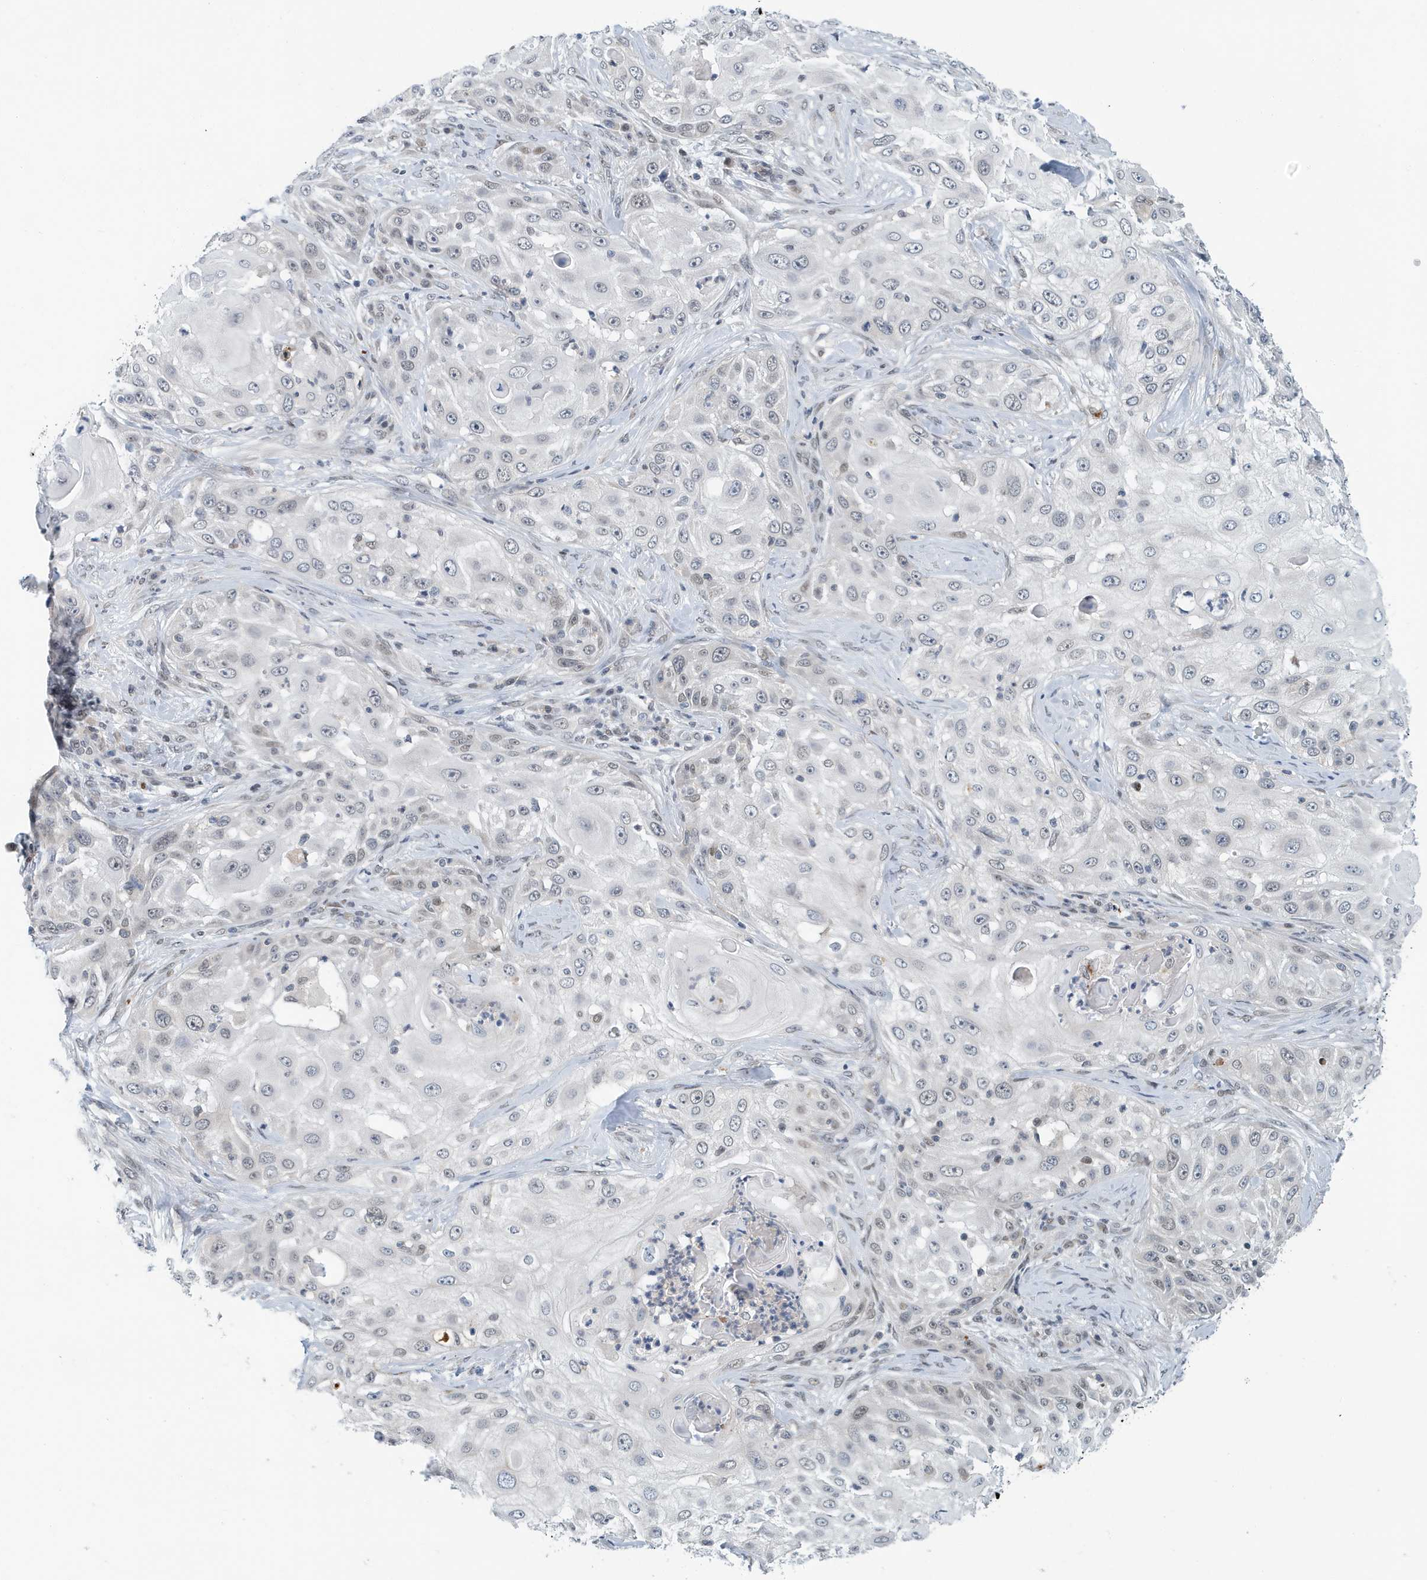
{"staining": {"intensity": "negative", "quantity": "none", "location": "none"}, "tissue": "skin cancer", "cell_type": "Tumor cells", "image_type": "cancer", "snomed": [{"axis": "morphology", "description": "Squamous cell carcinoma, NOS"}, {"axis": "topography", "description": "Skin"}], "caption": "Skin cancer (squamous cell carcinoma) was stained to show a protein in brown. There is no significant staining in tumor cells.", "gene": "KIF15", "patient": {"sex": "female", "age": 44}}